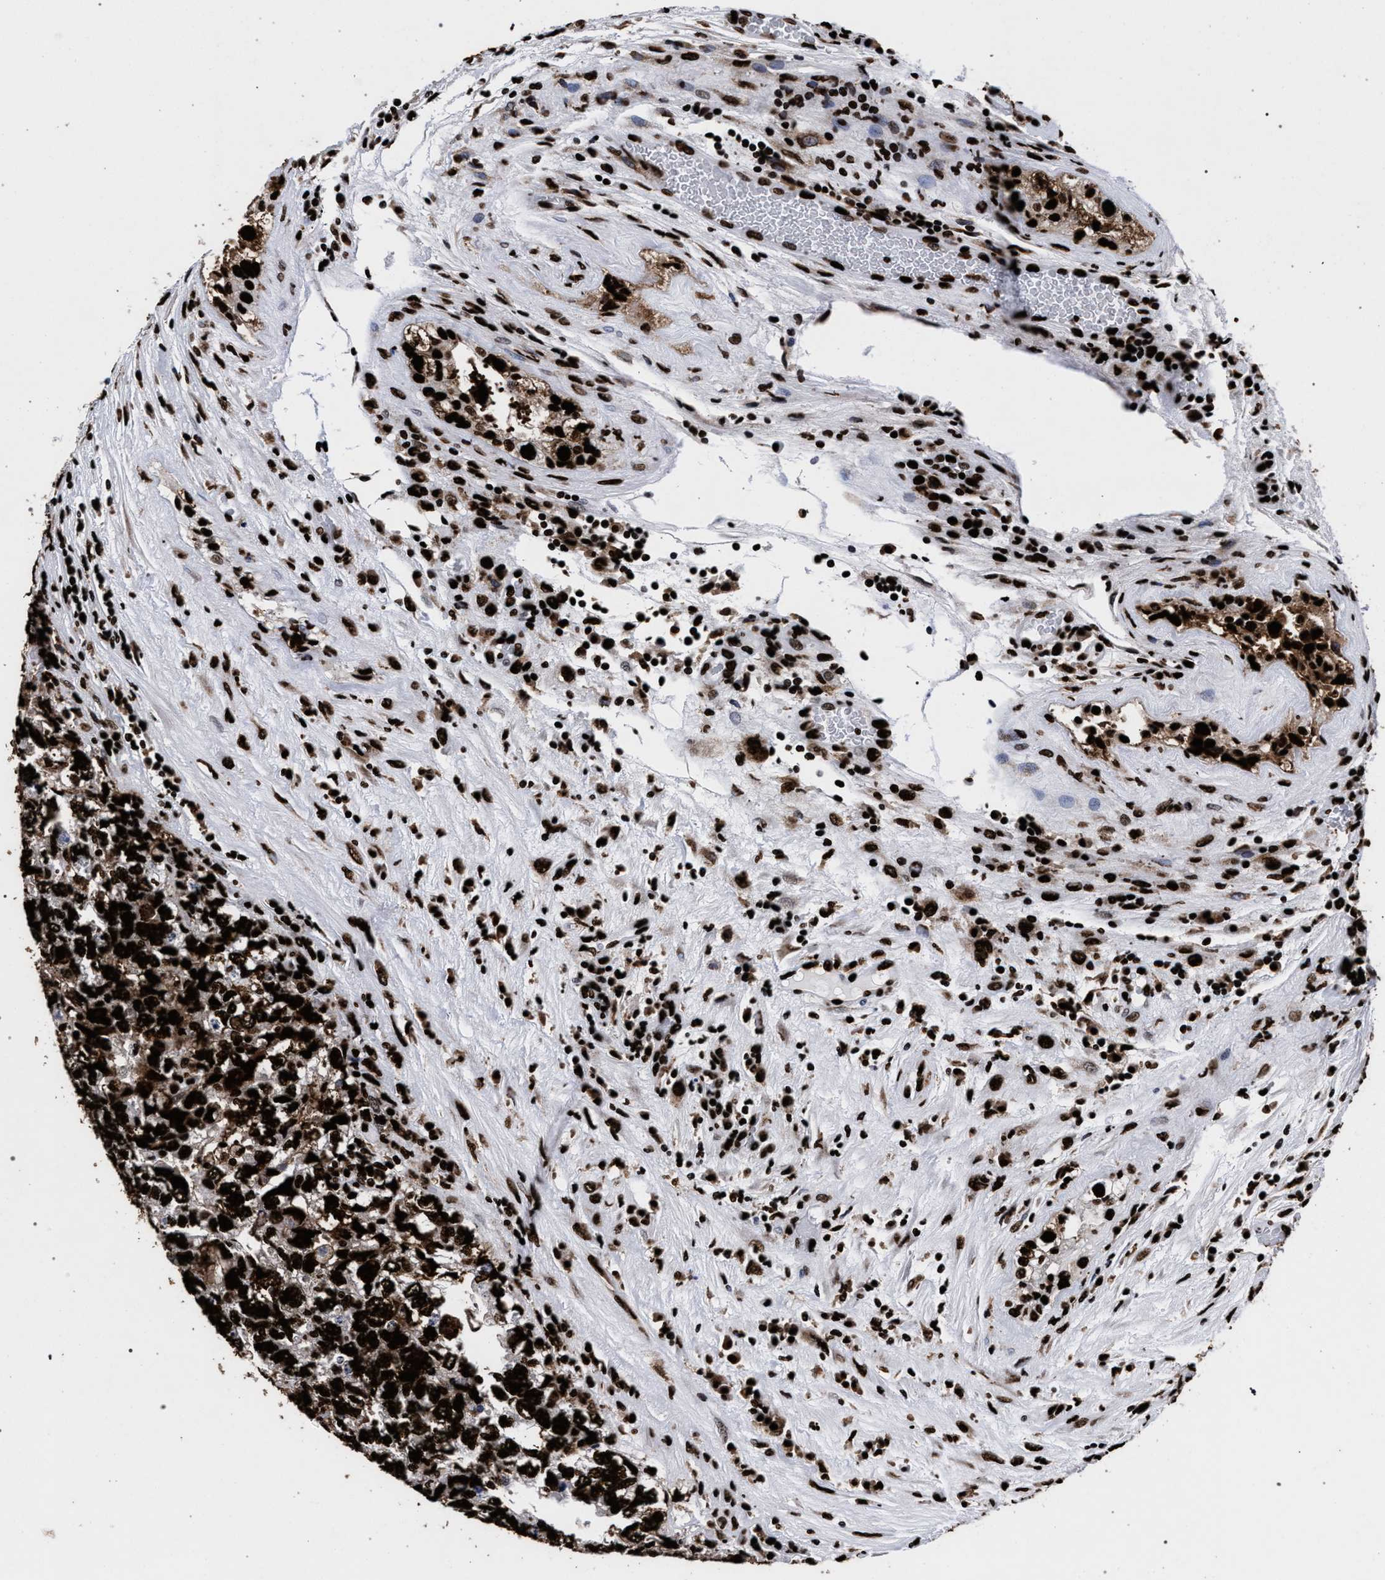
{"staining": {"intensity": "strong", "quantity": ">75%", "location": "nuclear"}, "tissue": "testis cancer", "cell_type": "Tumor cells", "image_type": "cancer", "snomed": [{"axis": "morphology", "description": "Carcinoma, Embryonal, NOS"}, {"axis": "topography", "description": "Testis"}], "caption": "Protein expression analysis of human testis cancer reveals strong nuclear positivity in about >75% of tumor cells.", "gene": "HNRNPA1", "patient": {"sex": "male", "age": 36}}